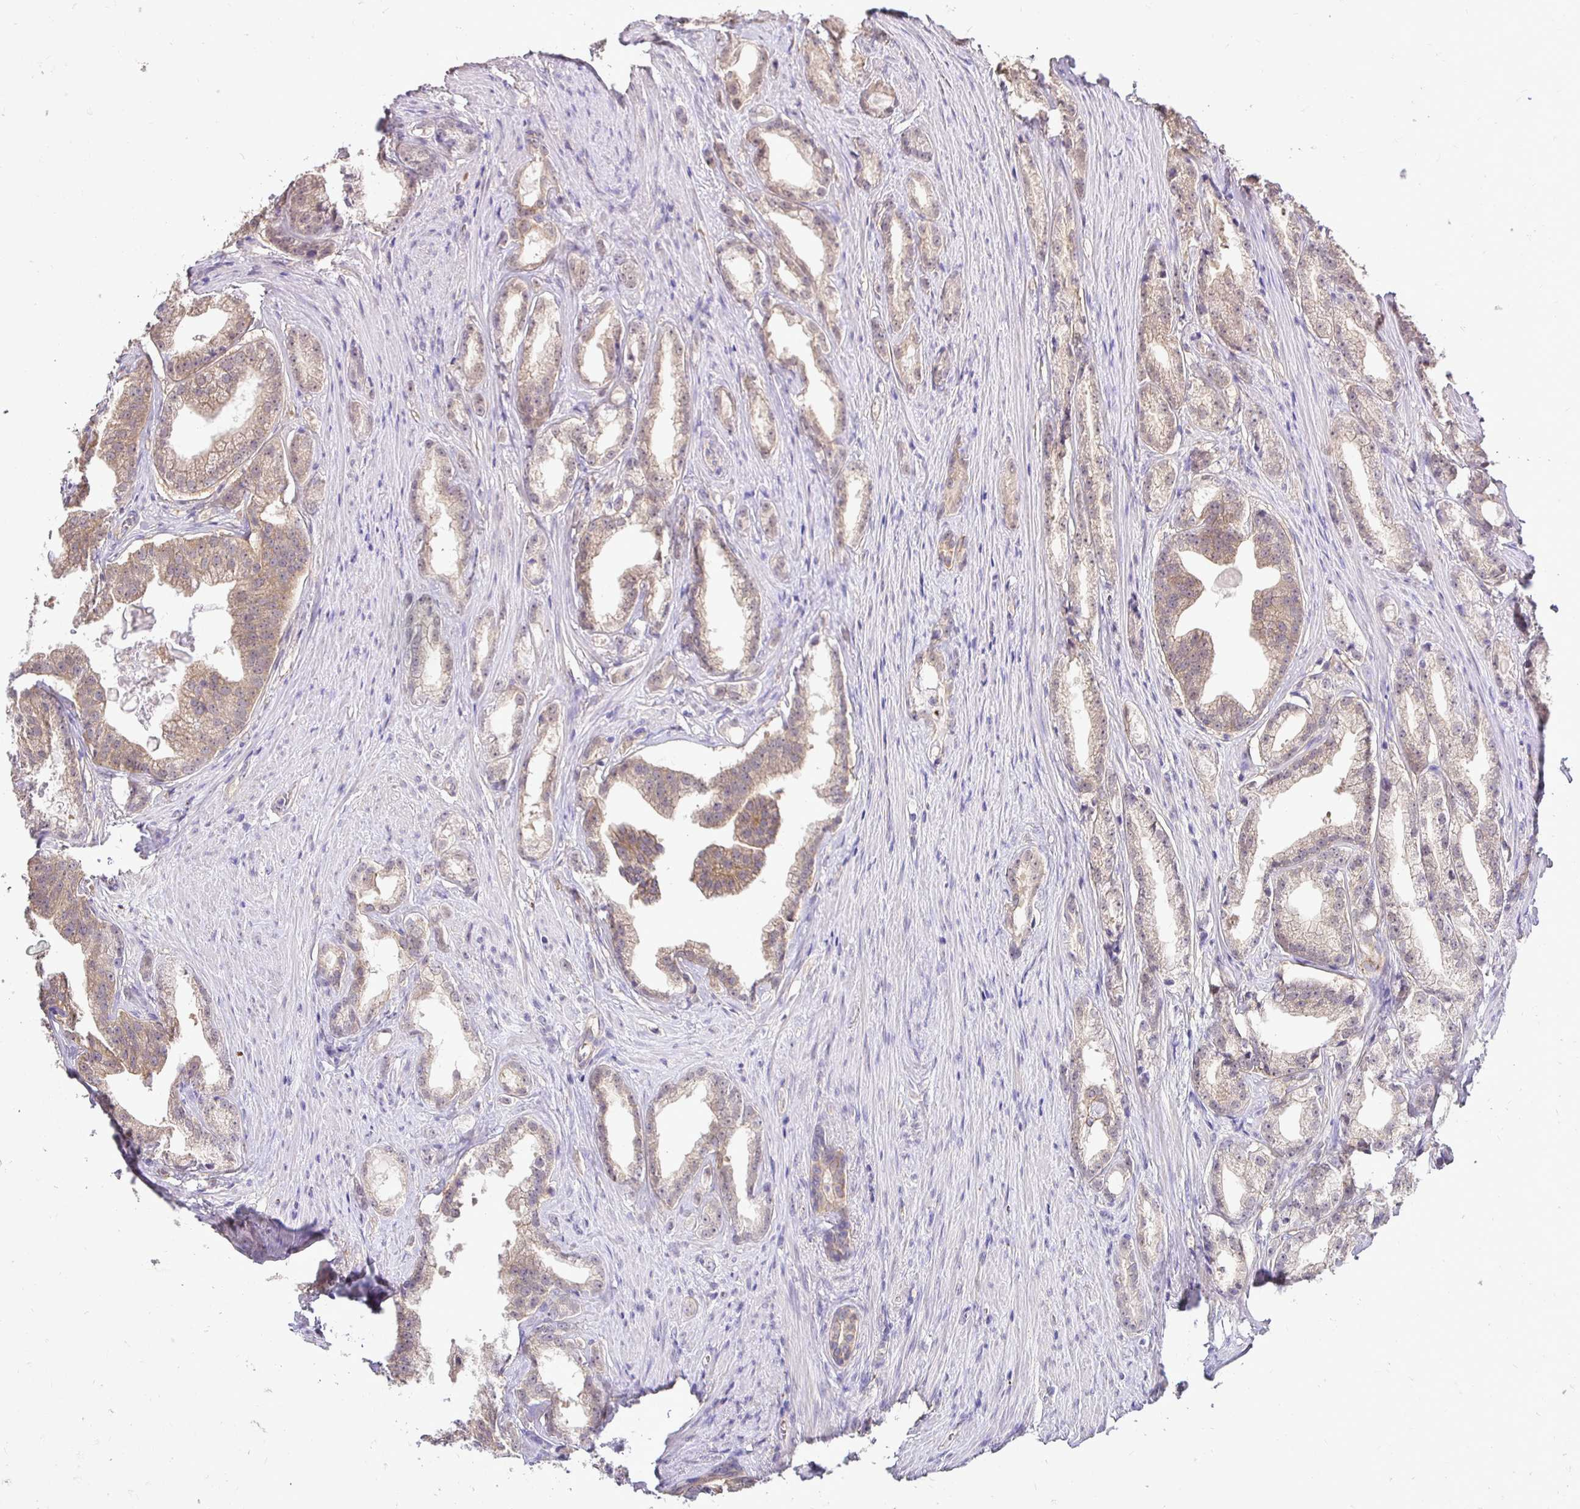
{"staining": {"intensity": "weak", "quantity": "25%-75%", "location": "cytoplasmic/membranous"}, "tissue": "prostate cancer", "cell_type": "Tumor cells", "image_type": "cancer", "snomed": [{"axis": "morphology", "description": "Adenocarcinoma, Low grade"}, {"axis": "topography", "description": "Prostate"}], "caption": "Prostate cancer was stained to show a protein in brown. There is low levels of weak cytoplasmic/membranous positivity in about 25%-75% of tumor cells. (DAB (3,3'-diaminobenzidine) = brown stain, brightfield microscopy at high magnification).", "gene": "SLC9A1", "patient": {"sex": "male", "age": 65}}